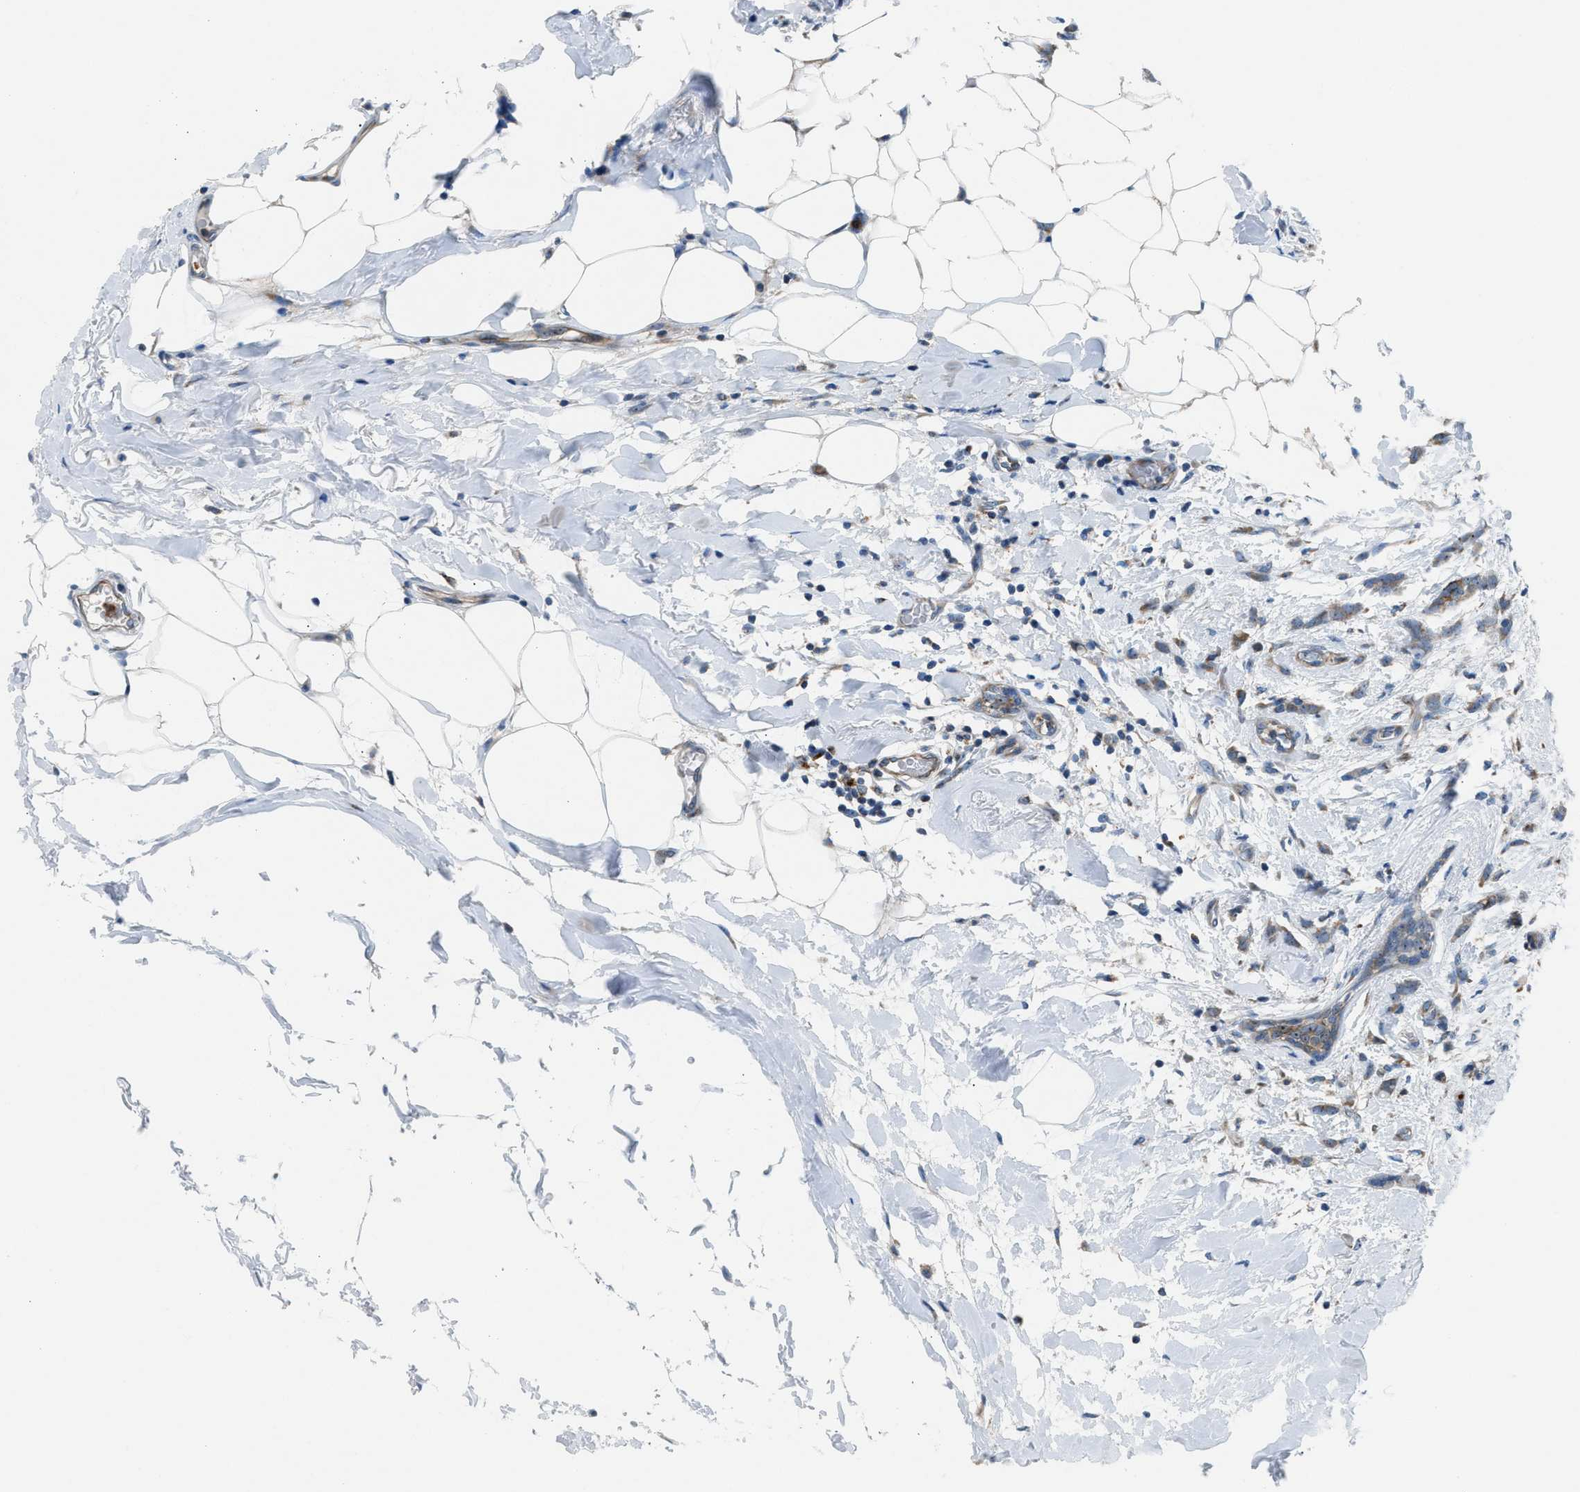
{"staining": {"intensity": "weak", "quantity": "<25%", "location": "cytoplasmic/membranous"}, "tissue": "breast cancer", "cell_type": "Tumor cells", "image_type": "cancer", "snomed": [{"axis": "morphology", "description": "Lobular carcinoma, in situ"}, {"axis": "morphology", "description": "Lobular carcinoma"}, {"axis": "topography", "description": "Breast"}], "caption": "Immunohistochemistry (IHC) image of neoplastic tissue: human breast lobular carcinoma in situ stained with DAB (3,3'-diaminobenzidine) reveals no significant protein positivity in tumor cells.", "gene": "TPH1", "patient": {"sex": "female", "age": 41}}